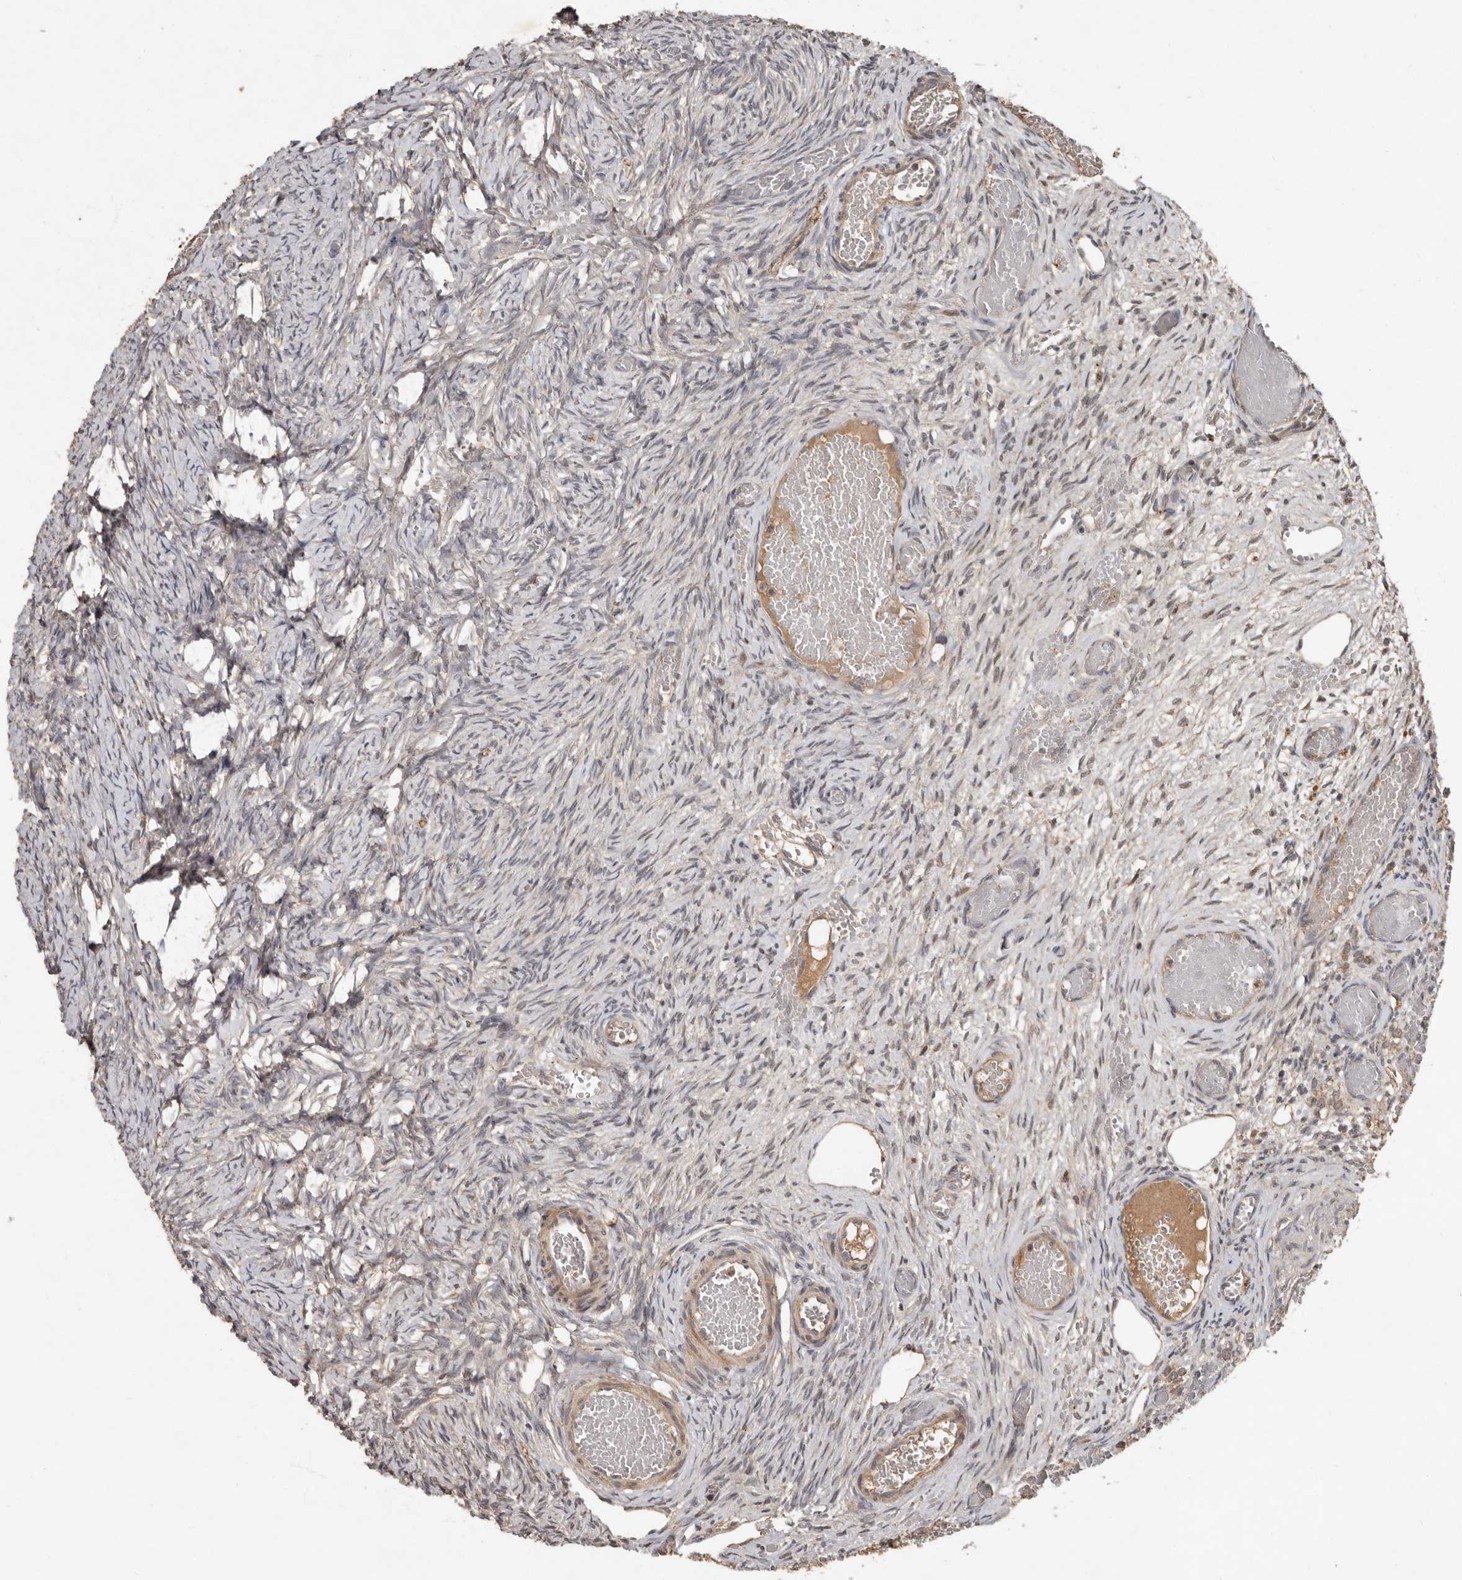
{"staining": {"intensity": "weak", "quantity": "25%-75%", "location": "cytoplasmic/membranous"}, "tissue": "ovary", "cell_type": "Ovarian stroma cells", "image_type": "normal", "snomed": [{"axis": "morphology", "description": "Adenocarcinoma, NOS"}, {"axis": "topography", "description": "Endometrium"}], "caption": "This micrograph shows normal ovary stained with immunohistochemistry (IHC) to label a protein in brown. The cytoplasmic/membranous of ovarian stroma cells show weak positivity for the protein. Nuclei are counter-stained blue.", "gene": "KIF26B", "patient": {"sex": "female", "age": 32}}